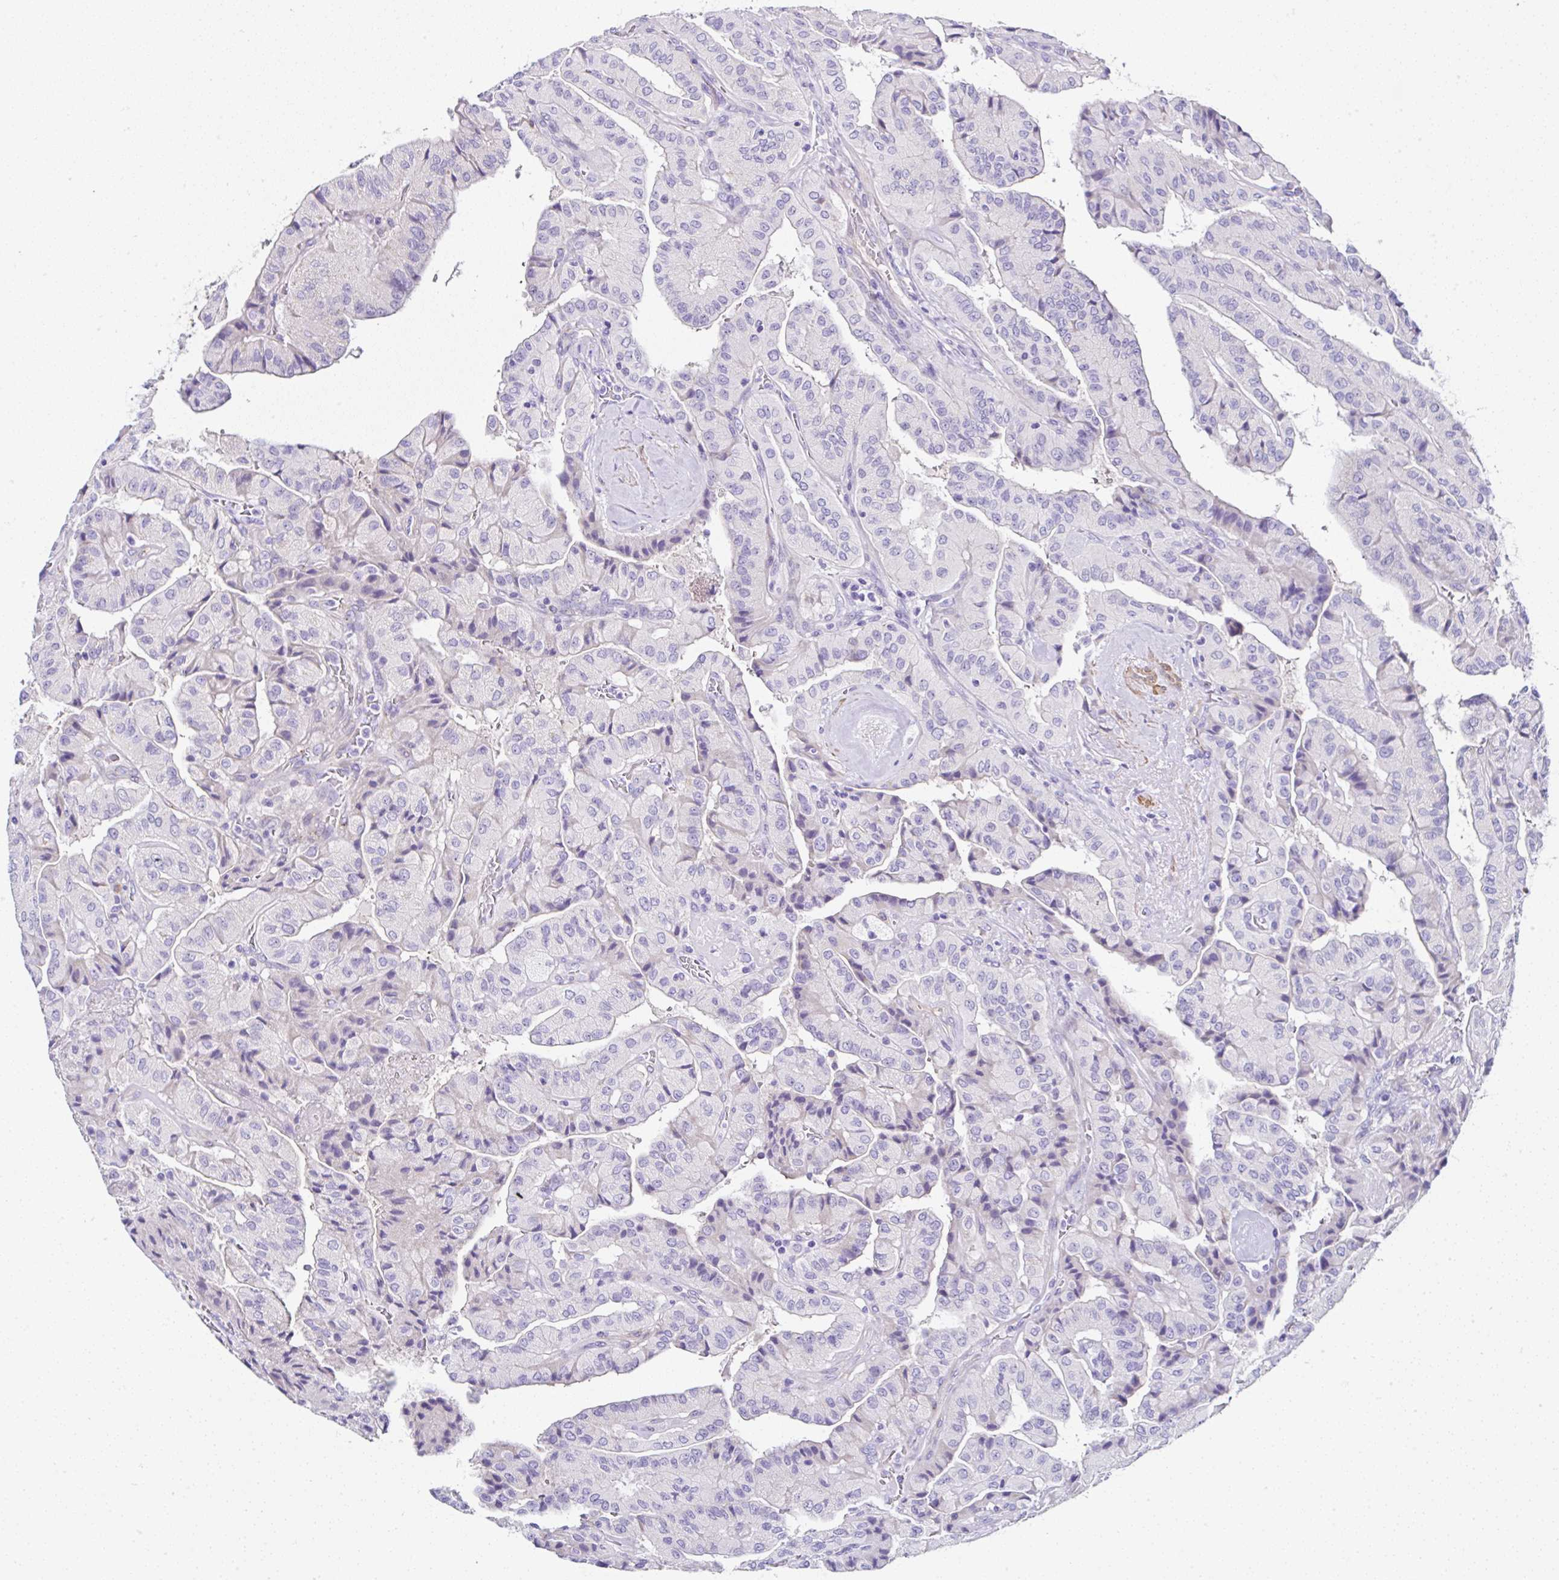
{"staining": {"intensity": "negative", "quantity": "none", "location": "none"}, "tissue": "thyroid cancer", "cell_type": "Tumor cells", "image_type": "cancer", "snomed": [{"axis": "morphology", "description": "Normal tissue, NOS"}, {"axis": "morphology", "description": "Papillary adenocarcinoma, NOS"}, {"axis": "topography", "description": "Thyroid gland"}], "caption": "Immunohistochemistry histopathology image of neoplastic tissue: human papillary adenocarcinoma (thyroid) stained with DAB (3,3'-diaminobenzidine) shows no significant protein expression in tumor cells. The staining is performed using DAB brown chromogen with nuclei counter-stained in using hematoxylin.", "gene": "PPFIA4", "patient": {"sex": "female", "age": 59}}